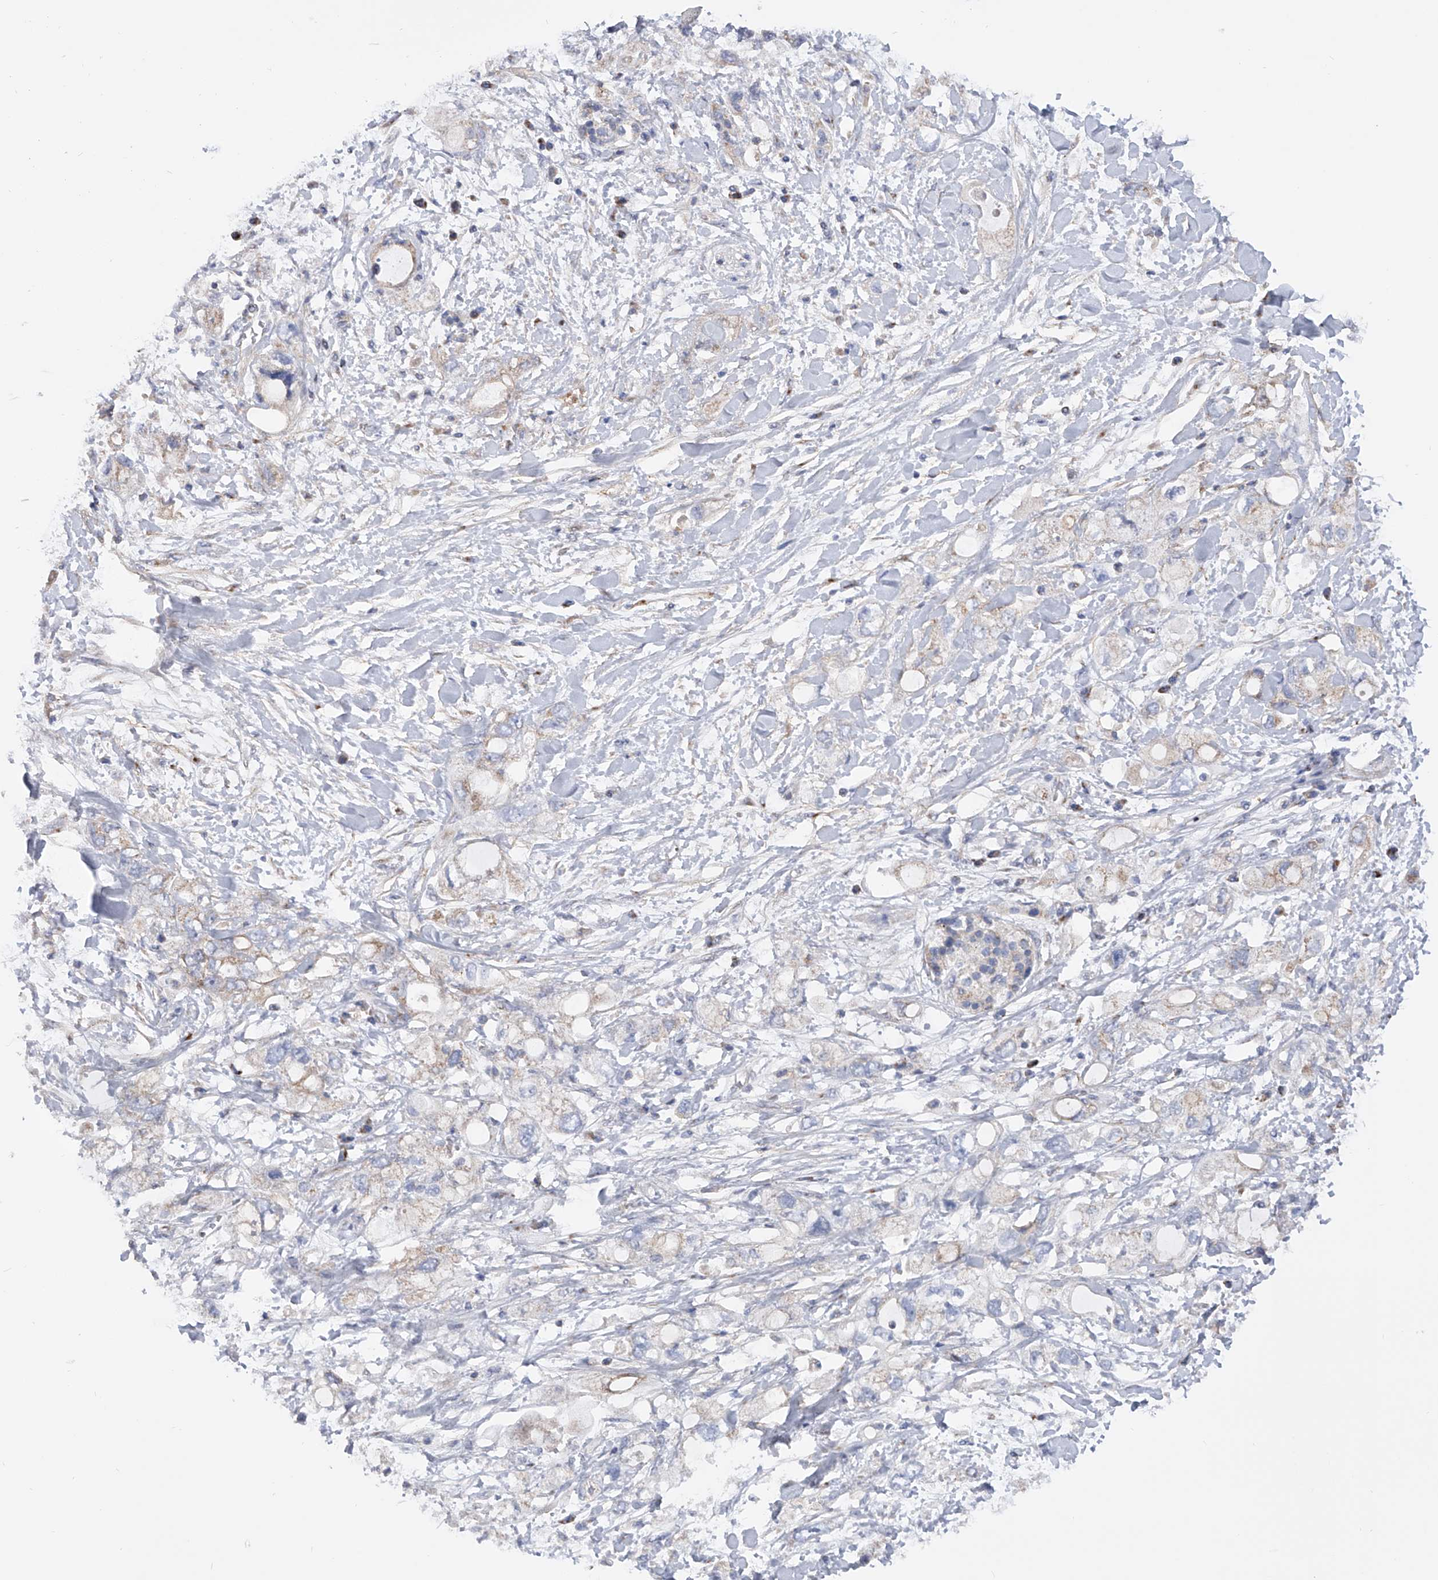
{"staining": {"intensity": "weak", "quantity": "<25%", "location": "cytoplasmic/membranous"}, "tissue": "pancreatic cancer", "cell_type": "Tumor cells", "image_type": "cancer", "snomed": [{"axis": "morphology", "description": "Adenocarcinoma, NOS"}, {"axis": "topography", "description": "Pancreas"}], "caption": "Immunohistochemical staining of human pancreatic cancer (adenocarcinoma) shows no significant positivity in tumor cells. (Stains: DAB IHC with hematoxylin counter stain, Microscopy: brightfield microscopy at high magnification).", "gene": "PDSS2", "patient": {"sex": "female", "age": 56}}